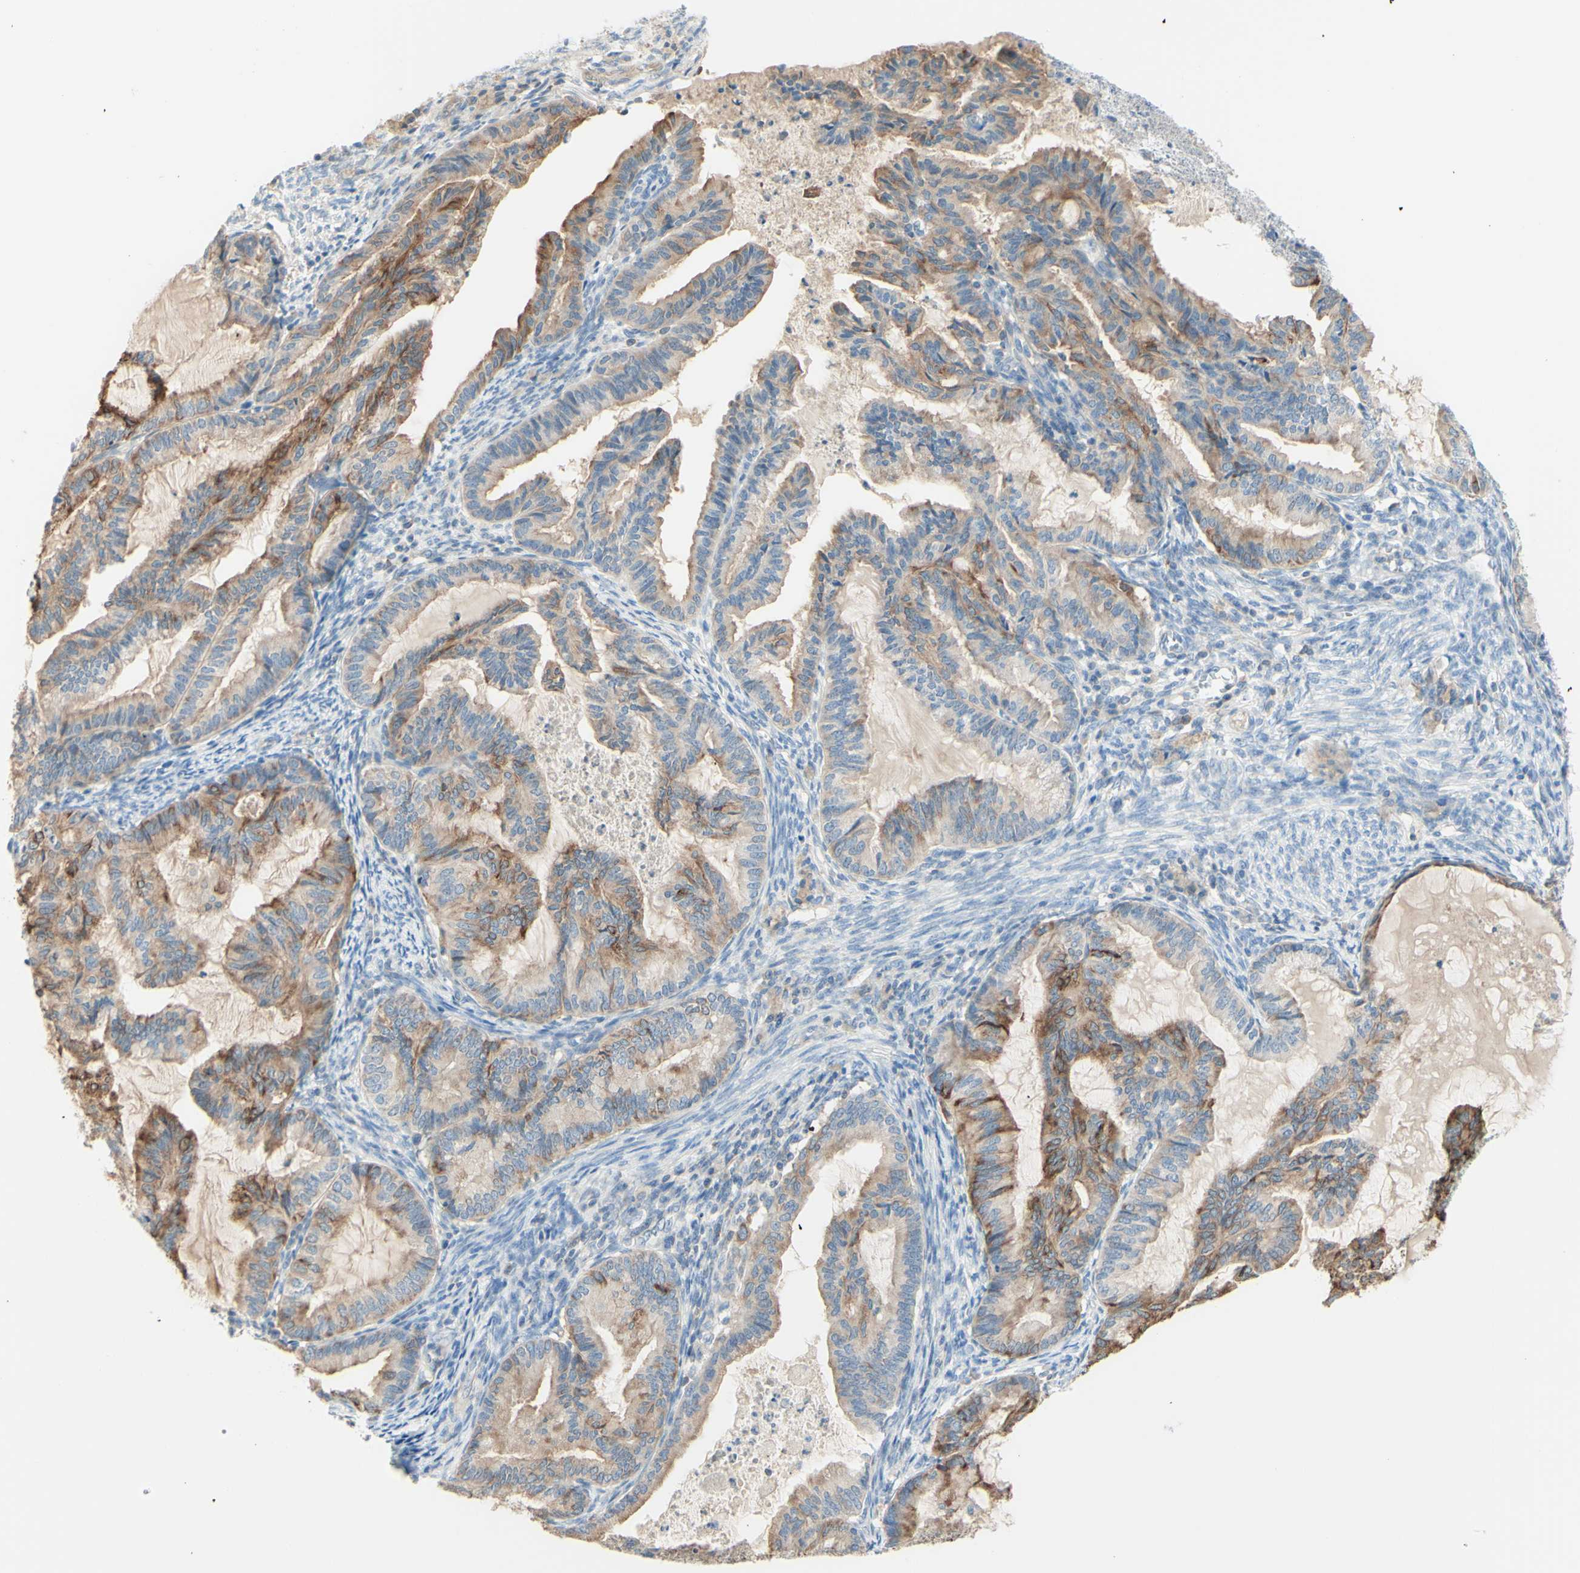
{"staining": {"intensity": "moderate", "quantity": ">75%", "location": "cytoplasmic/membranous"}, "tissue": "cervical cancer", "cell_type": "Tumor cells", "image_type": "cancer", "snomed": [{"axis": "morphology", "description": "Normal tissue, NOS"}, {"axis": "morphology", "description": "Adenocarcinoma, NOS"}, {"axis": "topography", "description": "Cervix"}, {"axis": "topography", "description": "Endometrium"}], "caption": "Immunohistochemical staining of human cervical cancer exhibits moderate cytoplasmic/membranous protein positivity in approximately >75% of tumor cells.", "gene": "MTM1", "patient": {"sex": "female", "age": 86}}